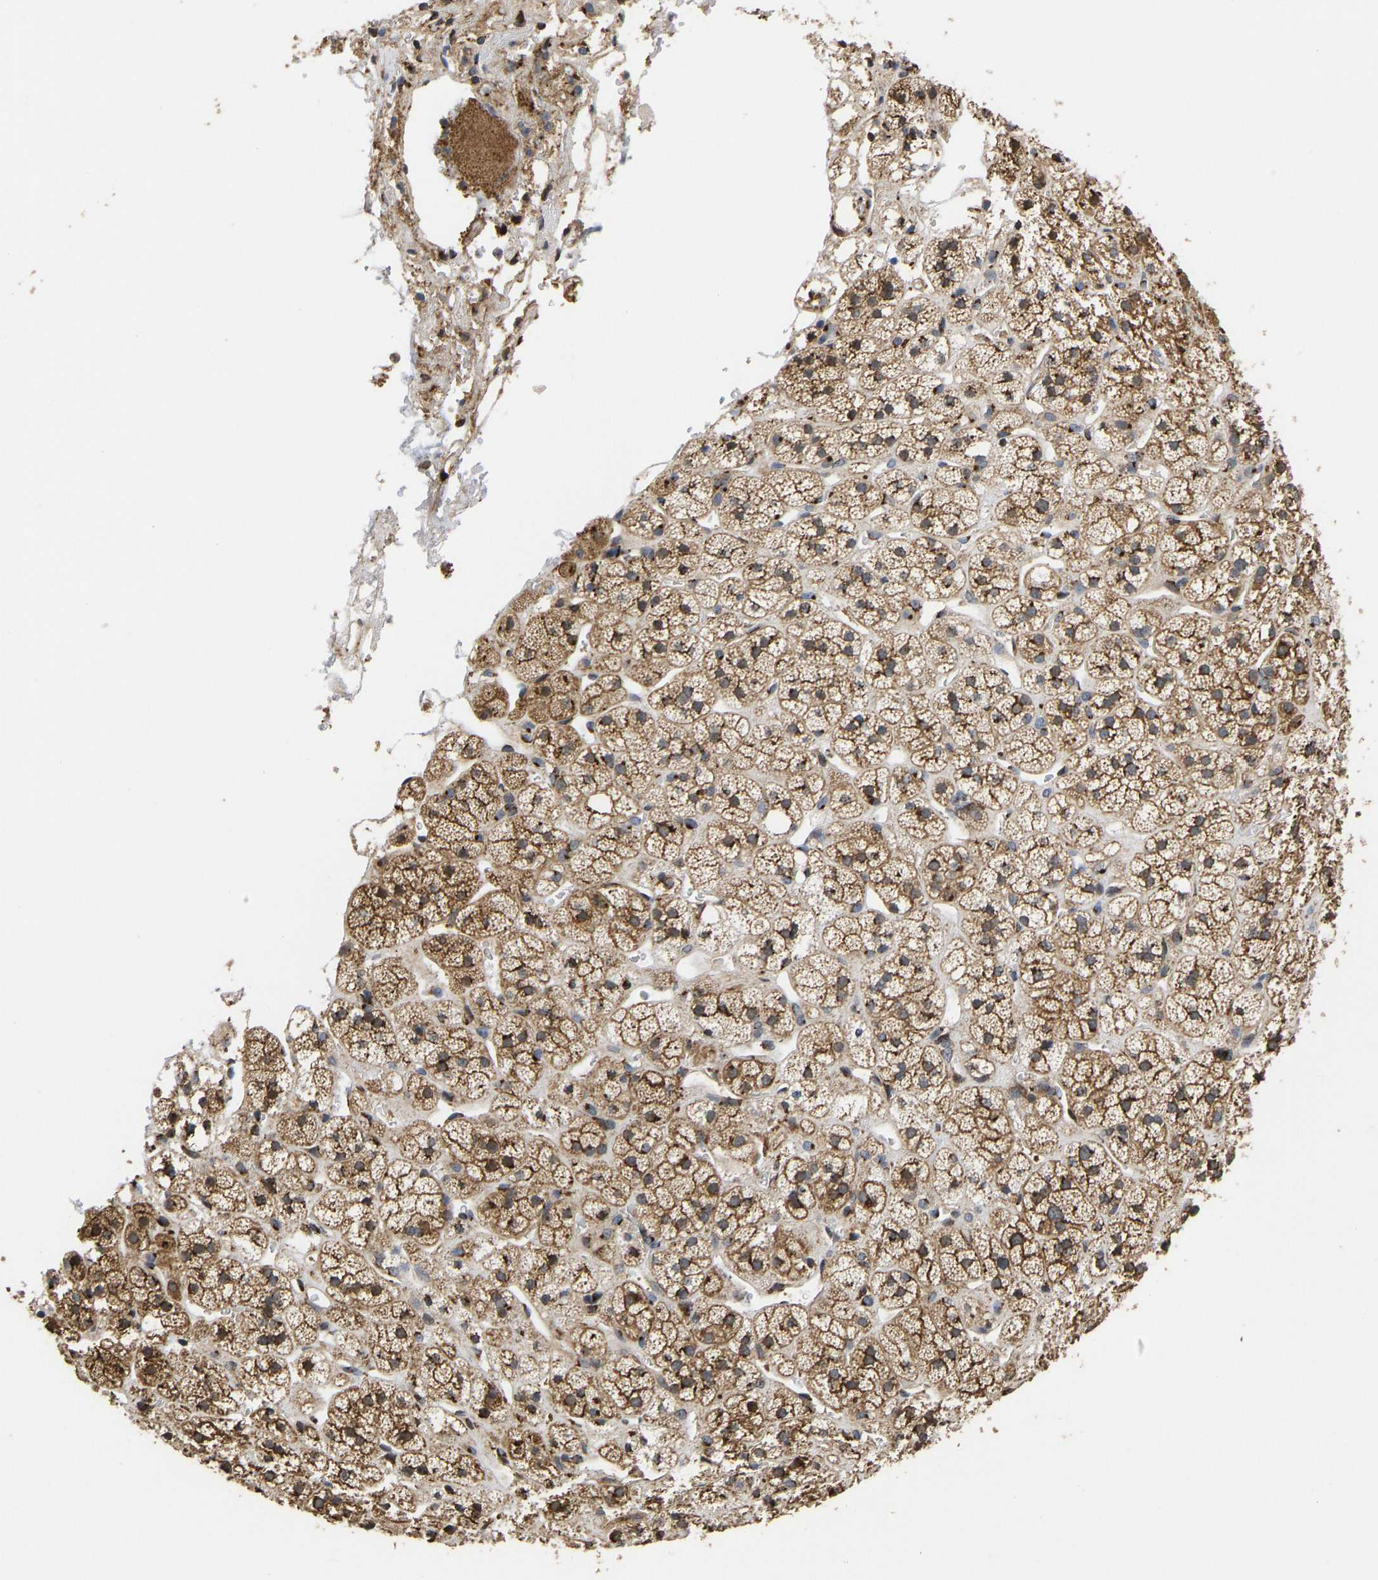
{"staining": {"intensity": "moderate", "quantity": ">75%", "location": "cytoplasmic/membranous"}, "tissue": "adrenal gland", "cell_type": "Glandular cells", "image_type": "normal", "snomed": [{"axis": "morphology", "description": "Normal tissue, NOS"}, {"axis": "topography", "description": "Adrenal gland"}], "caption": "DAB immunohistochemical staining of benign adrenal gland exhibits moderate cytoplasmic/membranous protein positivity in approximately >75% of glandular cells.", "gene": "YIPF4", "patient": {"sex": "male", "age": 56}}